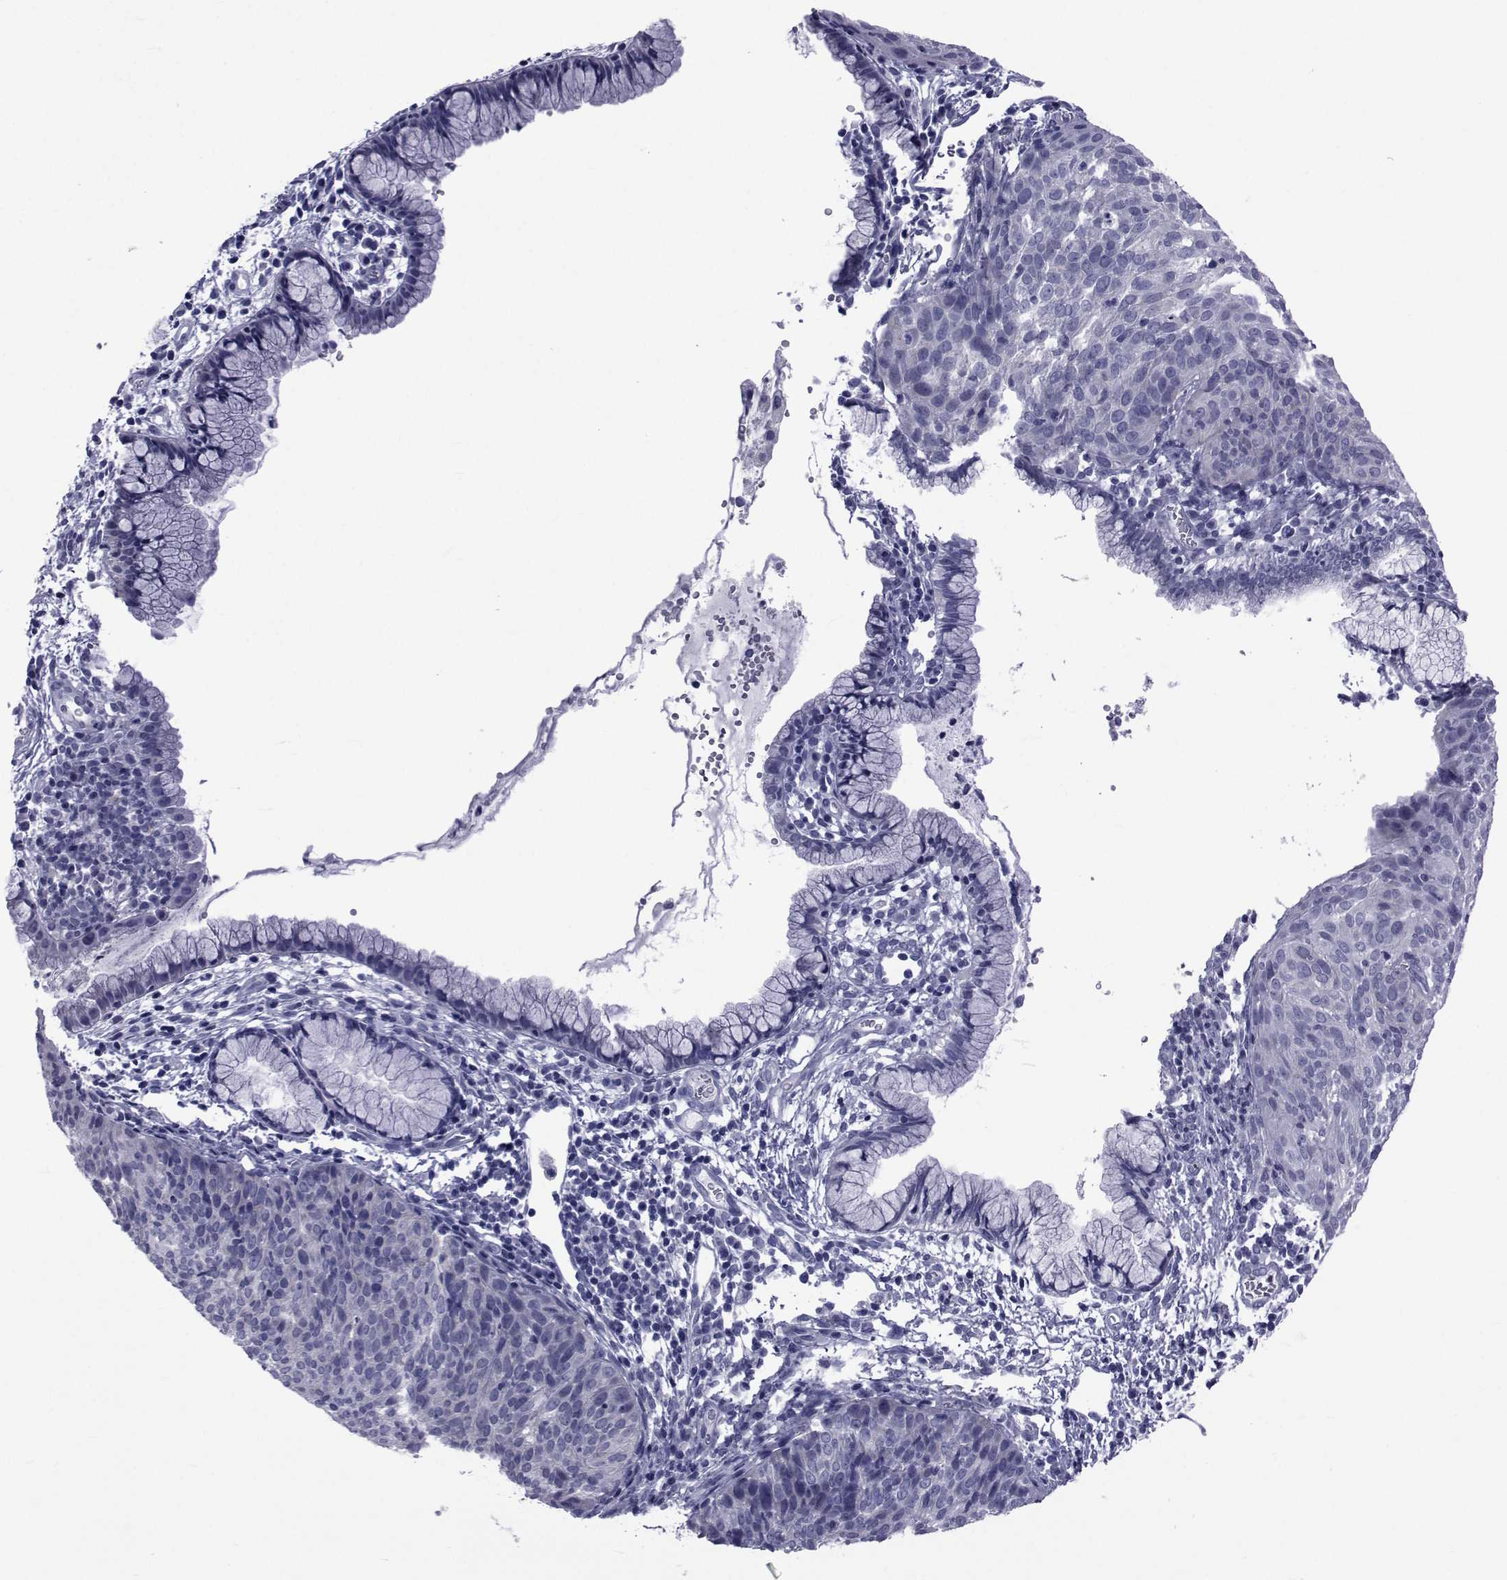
{"staining": {"intensity": "negative", "quantity": "none", "location": "none"}, "tissue": "cervical cancer", "cell_type": "Tumor cells", "image_type": "cancer", "snomed": [{"axis": "morphology", "description": "Squamous cell carcinoma, NOS"}, {"axis": "topography", "description": "Cervix"}], "caption": "DAB immunohistochemical staining of human cervical cancer reveals no significant positivity in tumor cells. (DAB (3,3'-diaminobenzidine) immunohistochemistry visualized using brightfield microscopy, high magnification).", "gene": "GKAP1", "patient": {"sex": "female", "age": 39}}